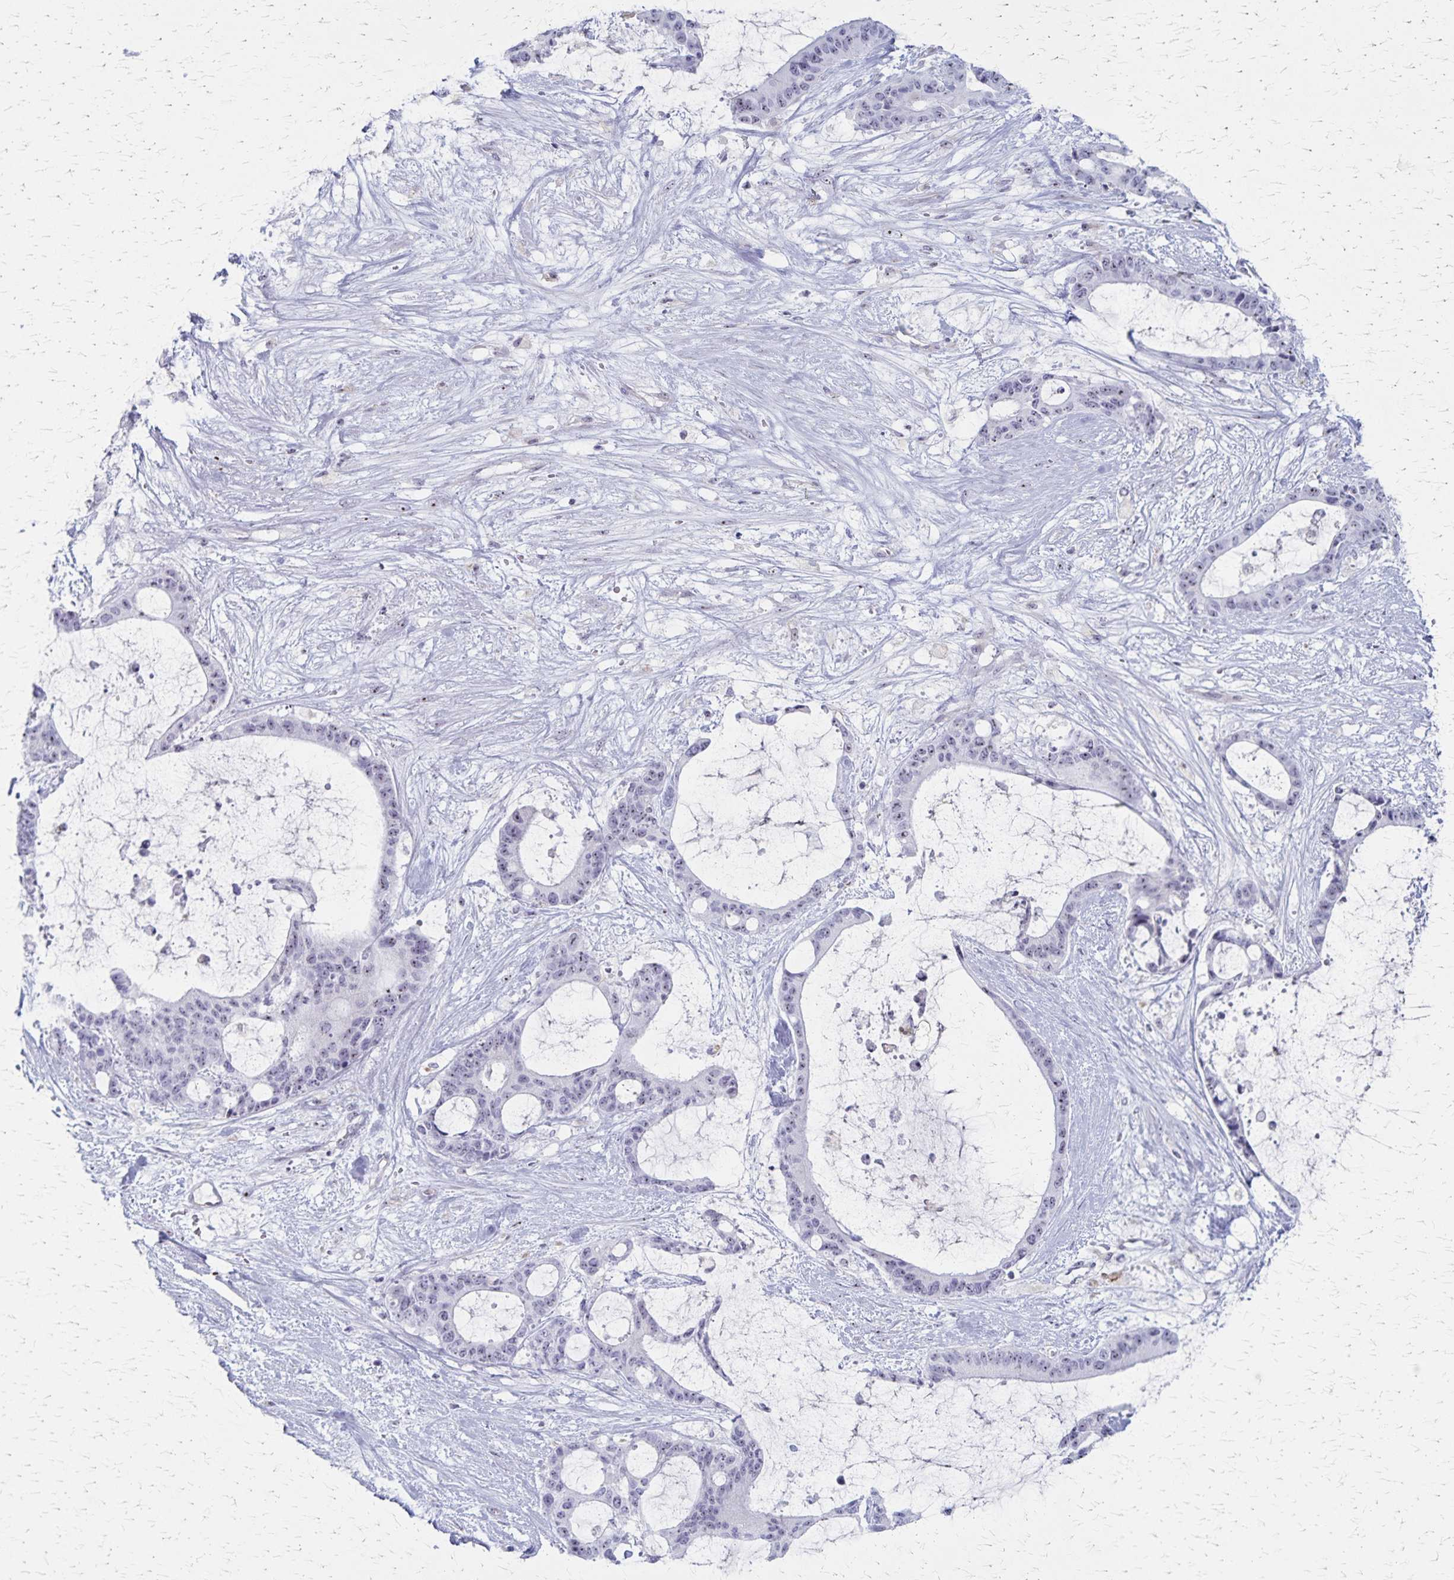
{"staining": {"intensity": "negative", "quantity": "none", "location": "none"}, "tissue": "liver cancer", "cell_type": "Tumor cells", "image_type": "cancer", "snomed": [{"axis": "morphology", "description": "Normal tissue, NOS"}, {"axis": "morphology", "description": "Cholangiocarcinoma"}, {"axis": "topography", "description": "Liver"}, {"axis": "topography", "description": "Peripheral nerve tissue"}], "caption": "Immunohistochemistry micrograph of human liver cholangiocarcinoma stained for a protein (brown), which shows no staining in tumor cells.", "gene": "DLK2", "patient": {"sex": "female", "age": 73}}